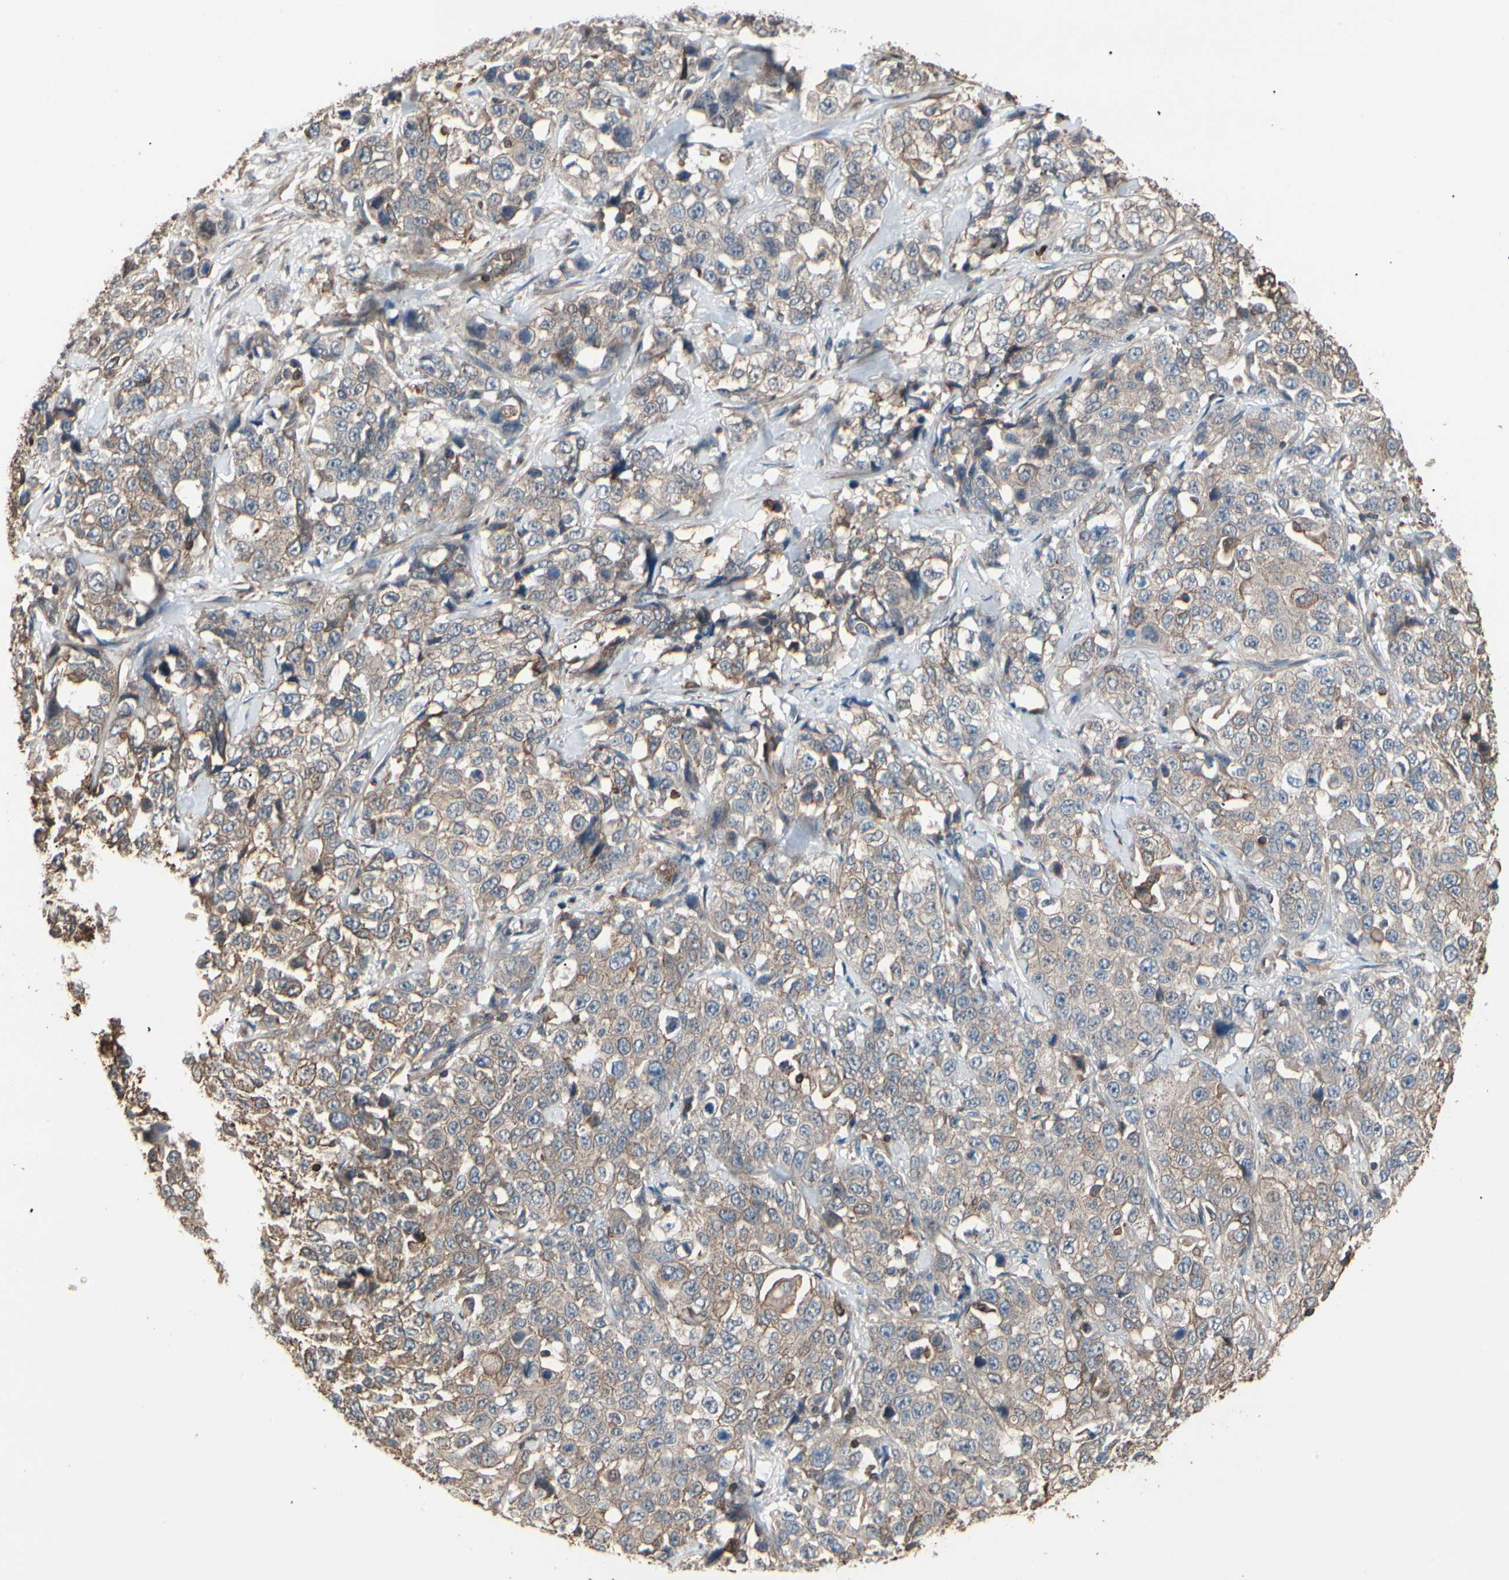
{"staining": {"intensity": "weak", "quantity": ">75%", "location": "cytoplasmic/membranous"}, "tissue": "stomach cancer", "cell_type": "Tumor cells", "image_type": "cancer", "snomed": [{"axis": "morphology", "description": "Normal tissue, NOS"}, {"axis": "morphology", "description": "Adenocarcinoma, NOS"}, {"axis": "topography", "description": "Stomach"}], "caption": "A low amount of weak cytoplasmic/membranous positivity is present in about >75% of tumor cells in stomach cancer (adenocarcinoma) tissue. The staining was performed using DAB (3,3'-diaminobenzidine) to visualize the protein expression in brown, while the nuclei were stained in blue with hematoxylin (Magnification: 20x).", "gene": "MAPK13", "patient": {"sex": "male", "age": 48}}